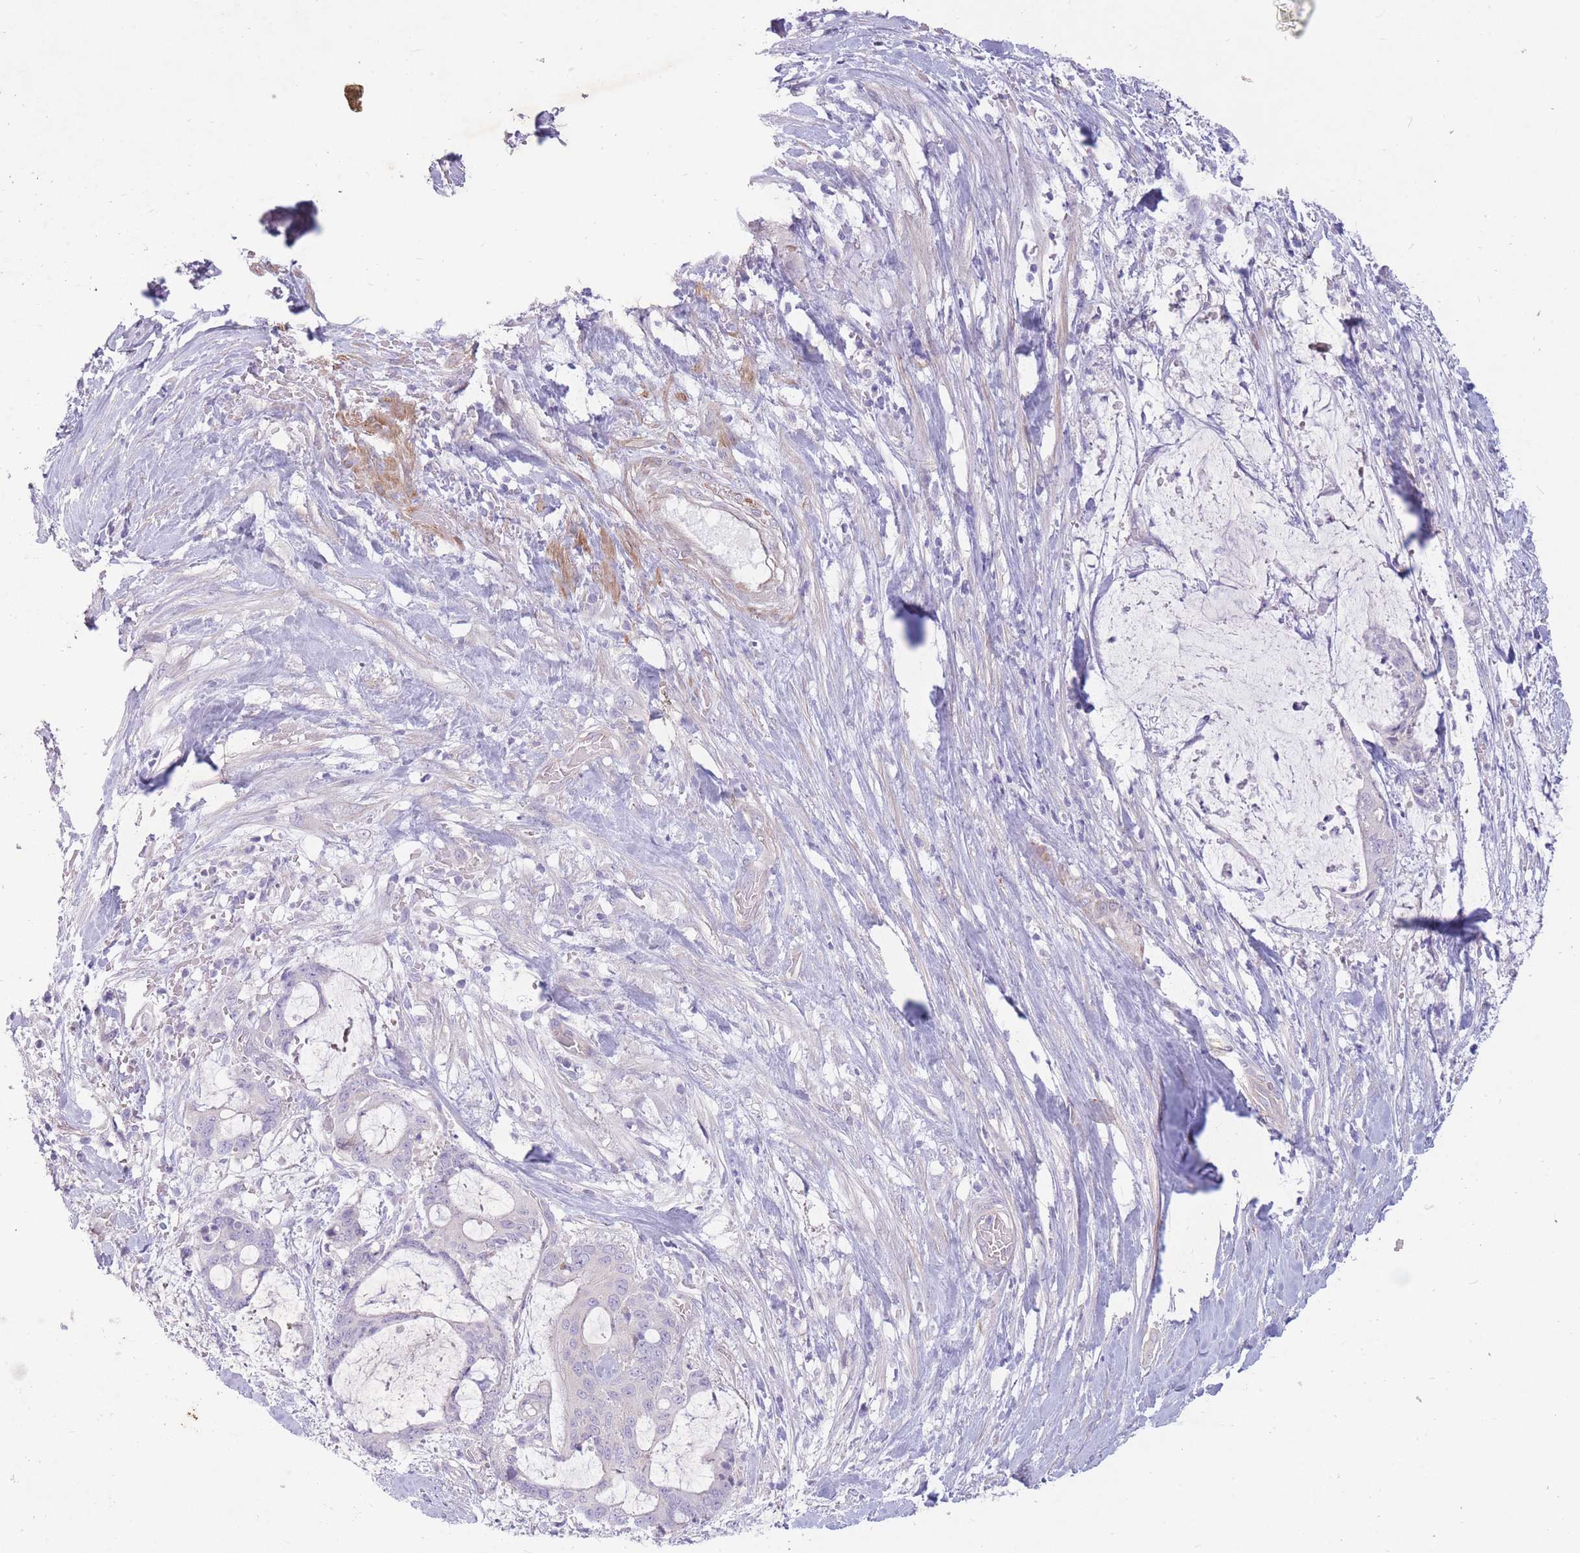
{"staining": {"intensity": "negative", "quantity": "none", "location": "none"}, "tissue": "liver cancer", "cell_type": "Tumor cells", "image_type": "cancer", "snomed": [{"axis": "morphology", "description": "Normal tissue, NOS"}, {"axis": "morphology", "description": "Cholangiocarcinoma"}, {"axis": "topography", "description": "Liver"}, {"axis": "topography", "description": "Peripheral nerve tissue"}], "caption": "The histopathology image demonstrates no staining of tumor cells in cholangiocarcinoma (liver).", "gene": "PNPLA5", "patient": {"sex": "female", "age": 73}}